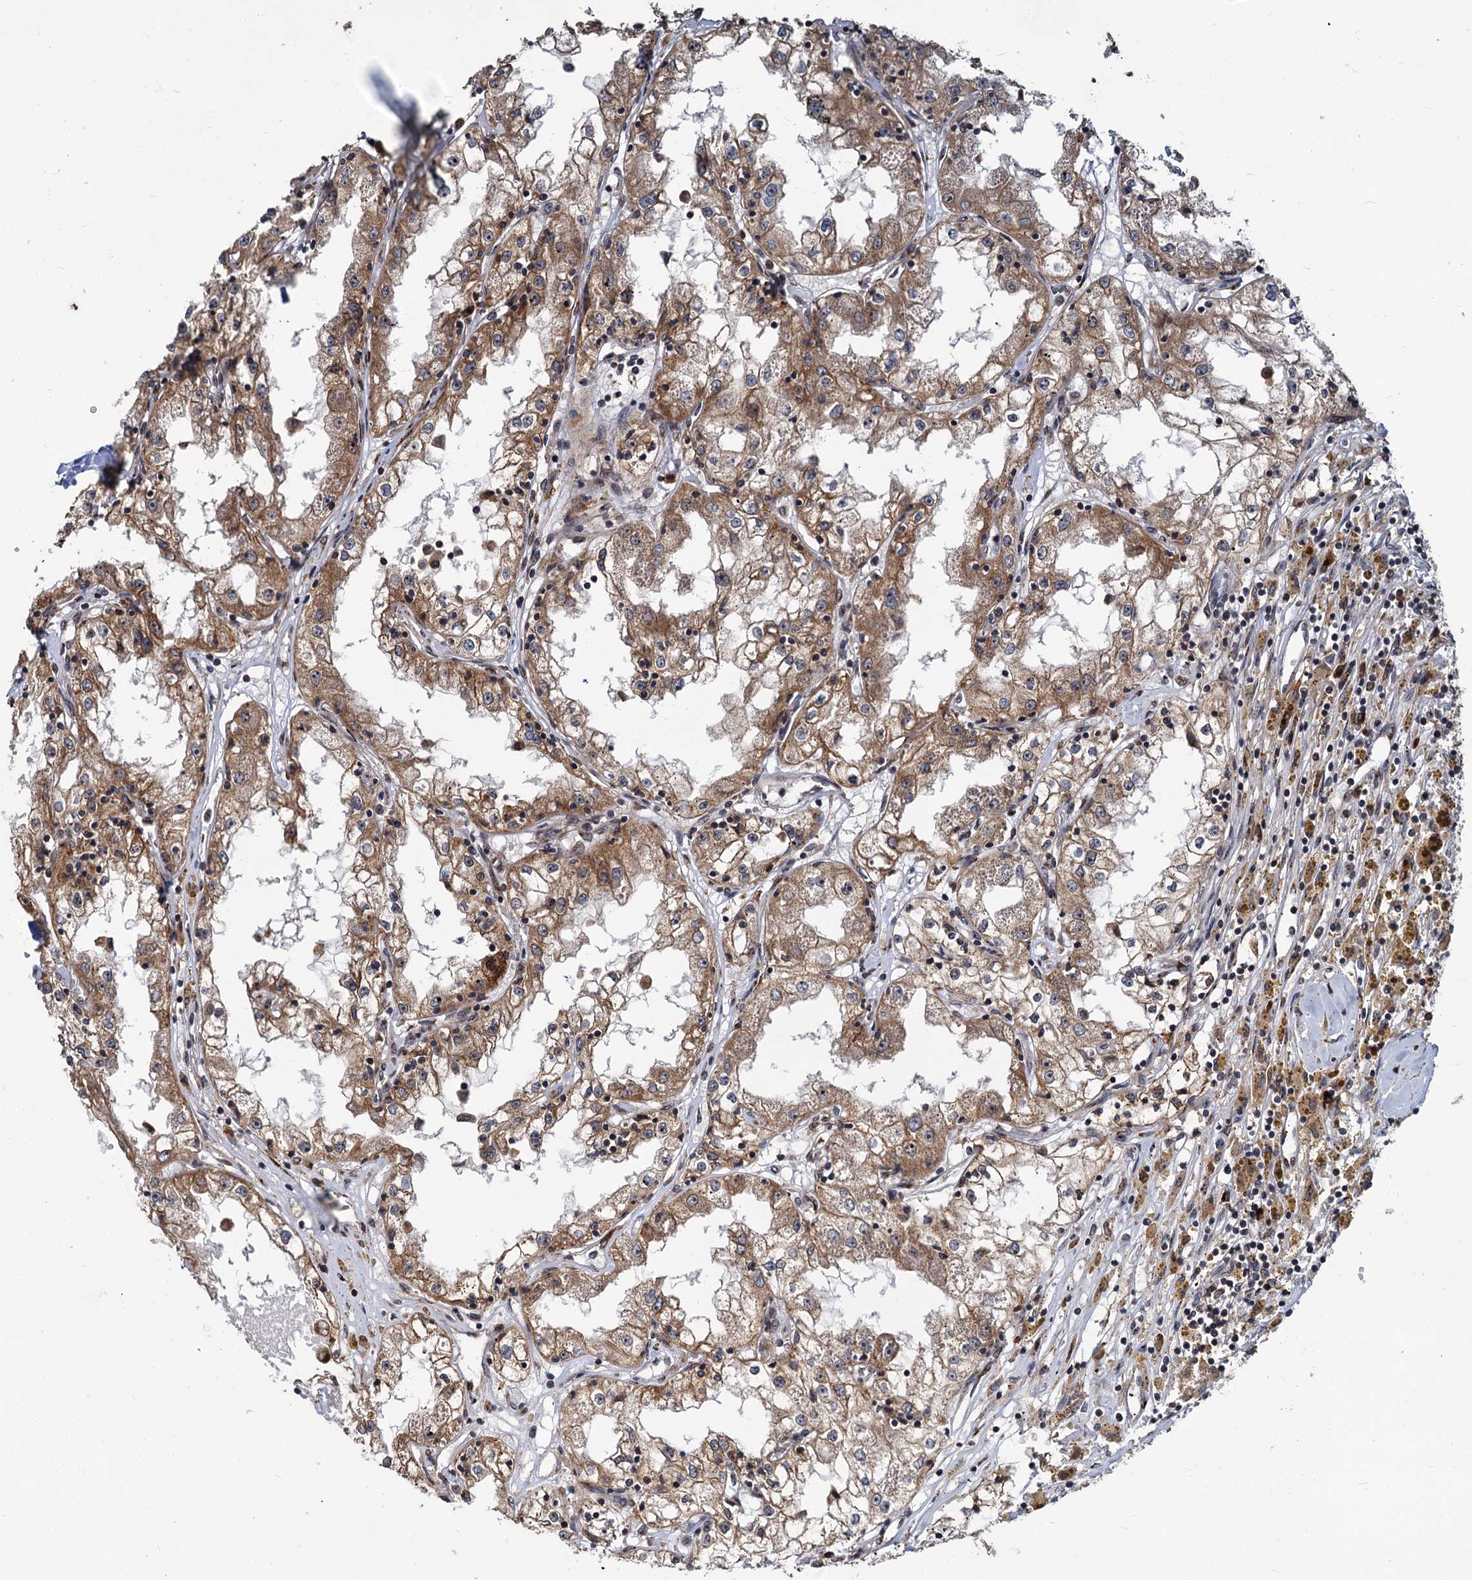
{"staining": {"intensity": "moderate", "quantity": ">75%", "location": "cytoplasmic/membranous"}, "tissue": "renal cancer", "cell_type": "Tumor cells", "image_type": "cancer", "snomed": [{"axis": "morphology", "description": "Adenocarcinoma, NOS"}, {"axis": "topography", "description": "Kidney"}], "caption": "Immunohistochemical staining of renal cancer reveals medium levels of moderate cytoplasmic/membranous protein staining in about >75% of tumor cells. (DAB = brown stain, brightfield microscopy at high magnification).", "gene": "SAAL1", "patient": {"sex": "male", "age": 56}}